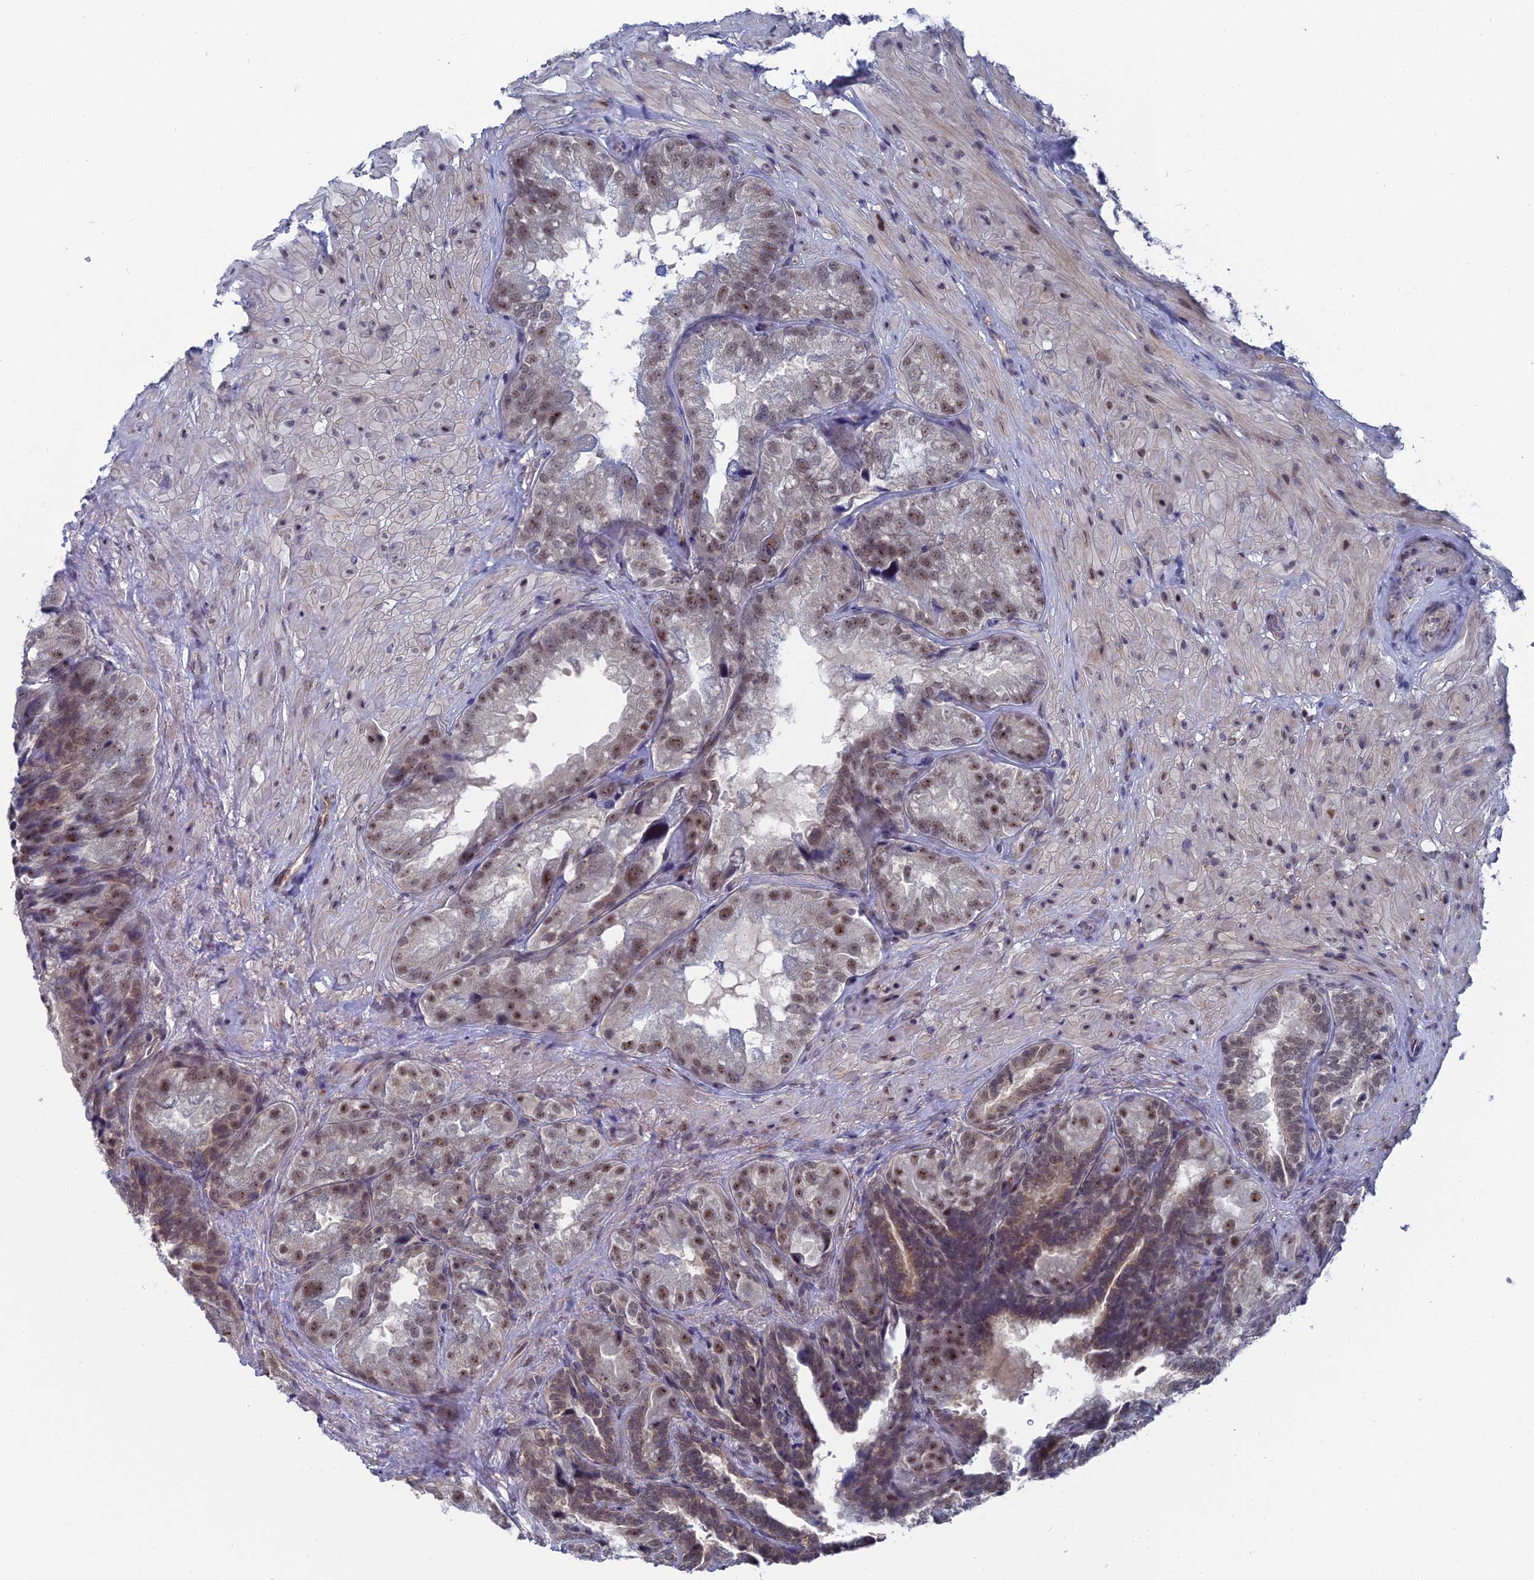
{"staining": {"intensity": "moderate", "quantity": ">75%", "location": "cytoplasmic/membranous,nuclear"}, "tissue": "seminal vesicle", "cell_type": "Glandular cells", "image_type": "normal", "snomed": [{"axis": "morphology", "description": "Normal tissue, NOS"}, {"axis": "topography", "description": "Seminal veicle"}, {"axis": "topography", "description": "Peripheral nerve tissue"}], "caption": "A micrograph showing moderate cytoplasmic/membranous,nuclear expression in approximately >75% of glandular cells in normal seminal vesicle, as visualized by brown immunohistochemical staining.", "gene": "FHIP2A", "patient": {"sex": "male", "age": 63}}